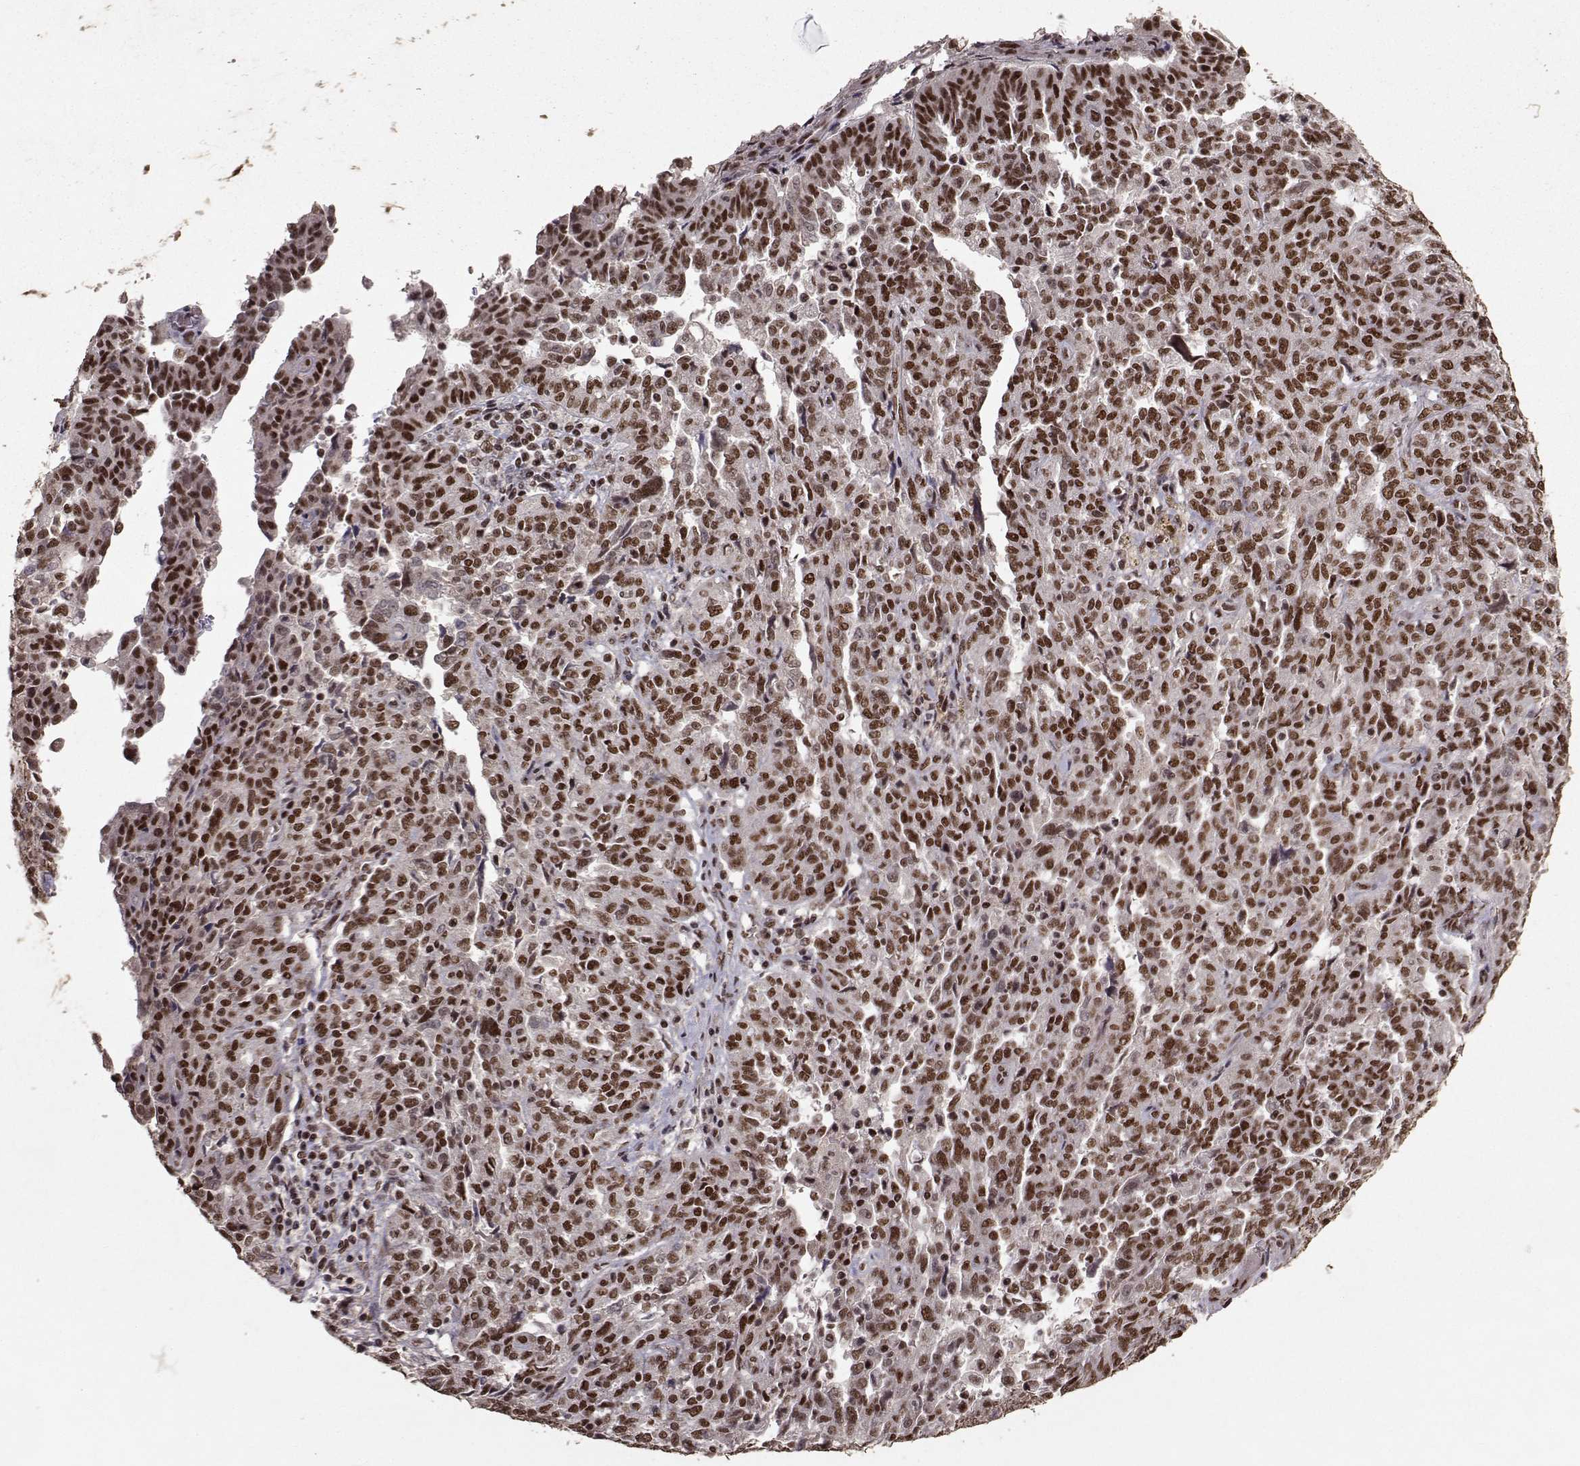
{"staining": {"intensity": "strong", "quantity": ">75%", "location": "nuclear"}, "tissue": "ovarian cancer", "cell_type": "Tumor cells", "image_type": "cancer", "snomed": [{"axis": "morphology", "description": "Cystadenocarcinoma, serous, NOS"}, {"axis": "topography", "description": "Ovary"}], "caption": "Ovarian serous cystadenocarcinoma stained for a protein (brown) shows strong nuclear positive expression in about >75% of tumor cells.", "gene": "SF1", "patient": {"sex": "female", "age": 67}}